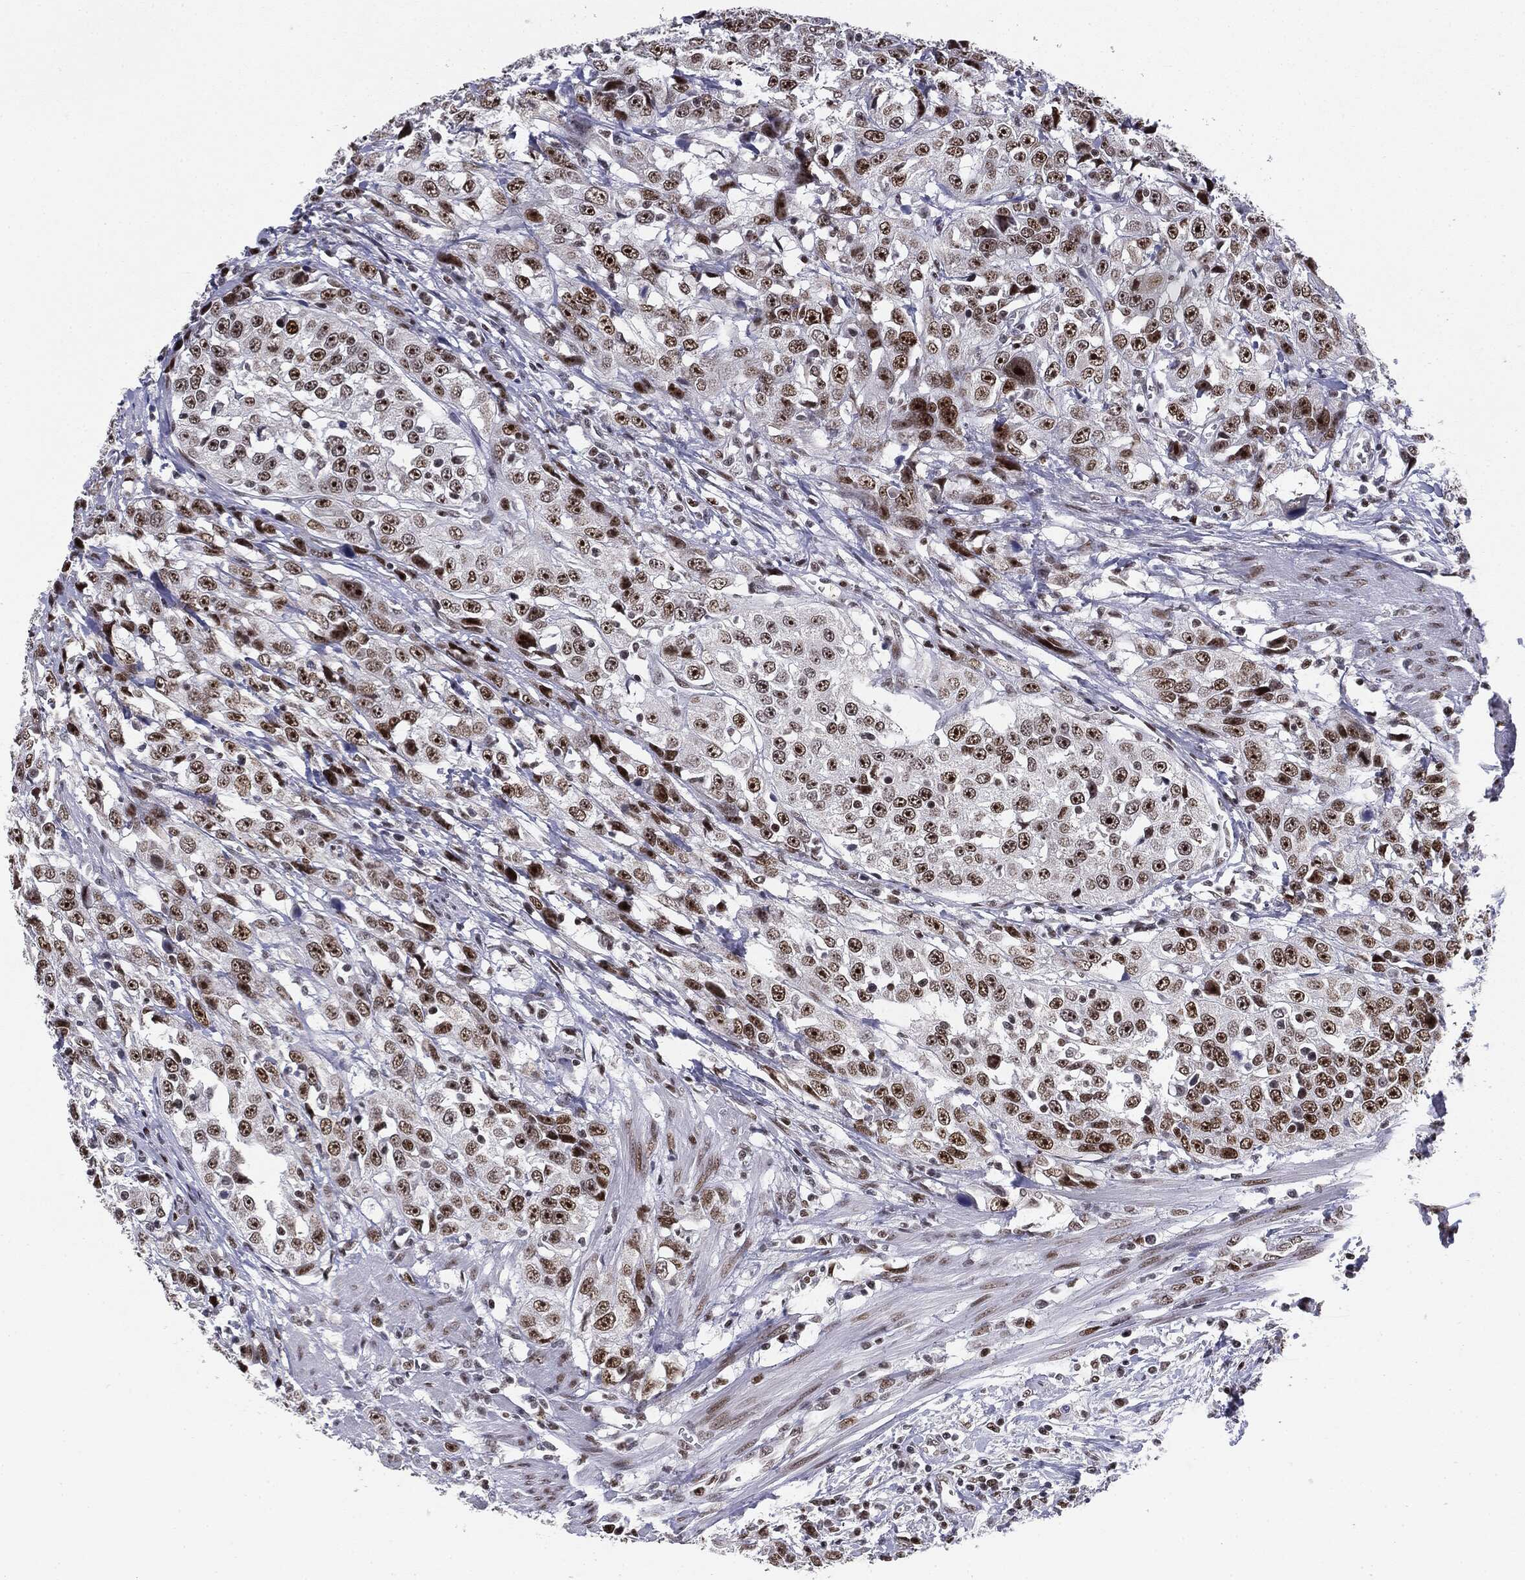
{"staining": {"intensity": "strong", "quantity": ">75%", "location": "nuclear"}, "tissue": "urothelial cancer", "cell_type": "Tumor cells", "image_type": "cancer", "snomed": [{"axis": "morphology", "description": "Urothelial carcinoma, NOS"}, {"axis": "morphology", "description": "Urothelial carcinoma, High grade"}, {"axis": "topography", "description": "Urinary bladder"}], "caption": "Human urothelial cancer stained with a protein marker shows strong staining in tumor cells.", "gene": "MDC1", "patient": {"sex": "female", "age": 73}}